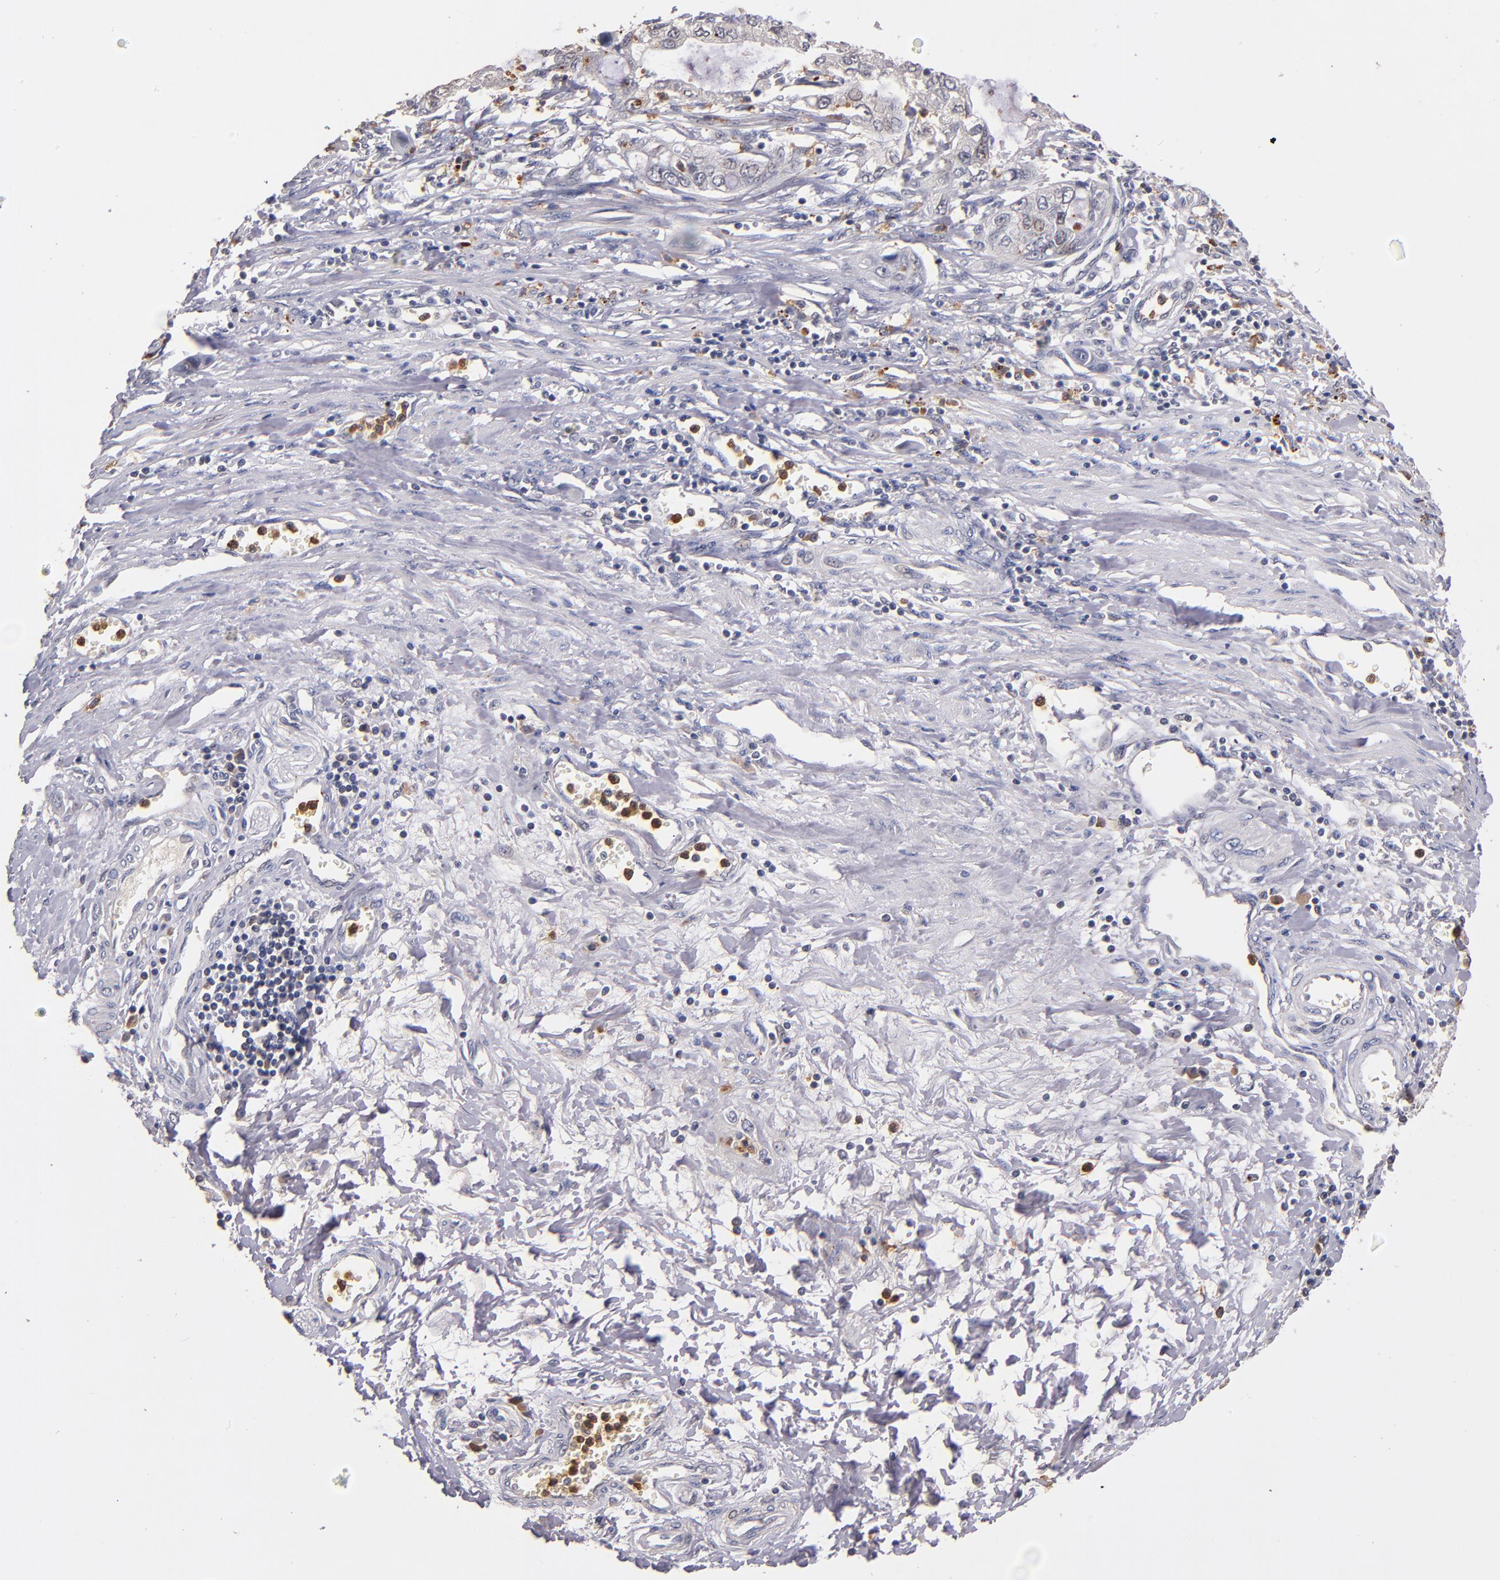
{"staining": {"intensity": "negative", "quantity": "none", "location": "none"}, "tissue": "stomach cancer", "cell_type": "Tumor cells", "image_type": "cancer", "snomed": [{"axis": "morphology", "description": "Adenocarcinoma, NOS"}, {"axis": "topography", "description": "Stomach, upper"}], "caption": "Micrograph shows no significant protein positivity in tumor cells of adenocarcinoma (stomach).", "gene": "TTLL12", "patient": {"sex": "female", "age": 52}}